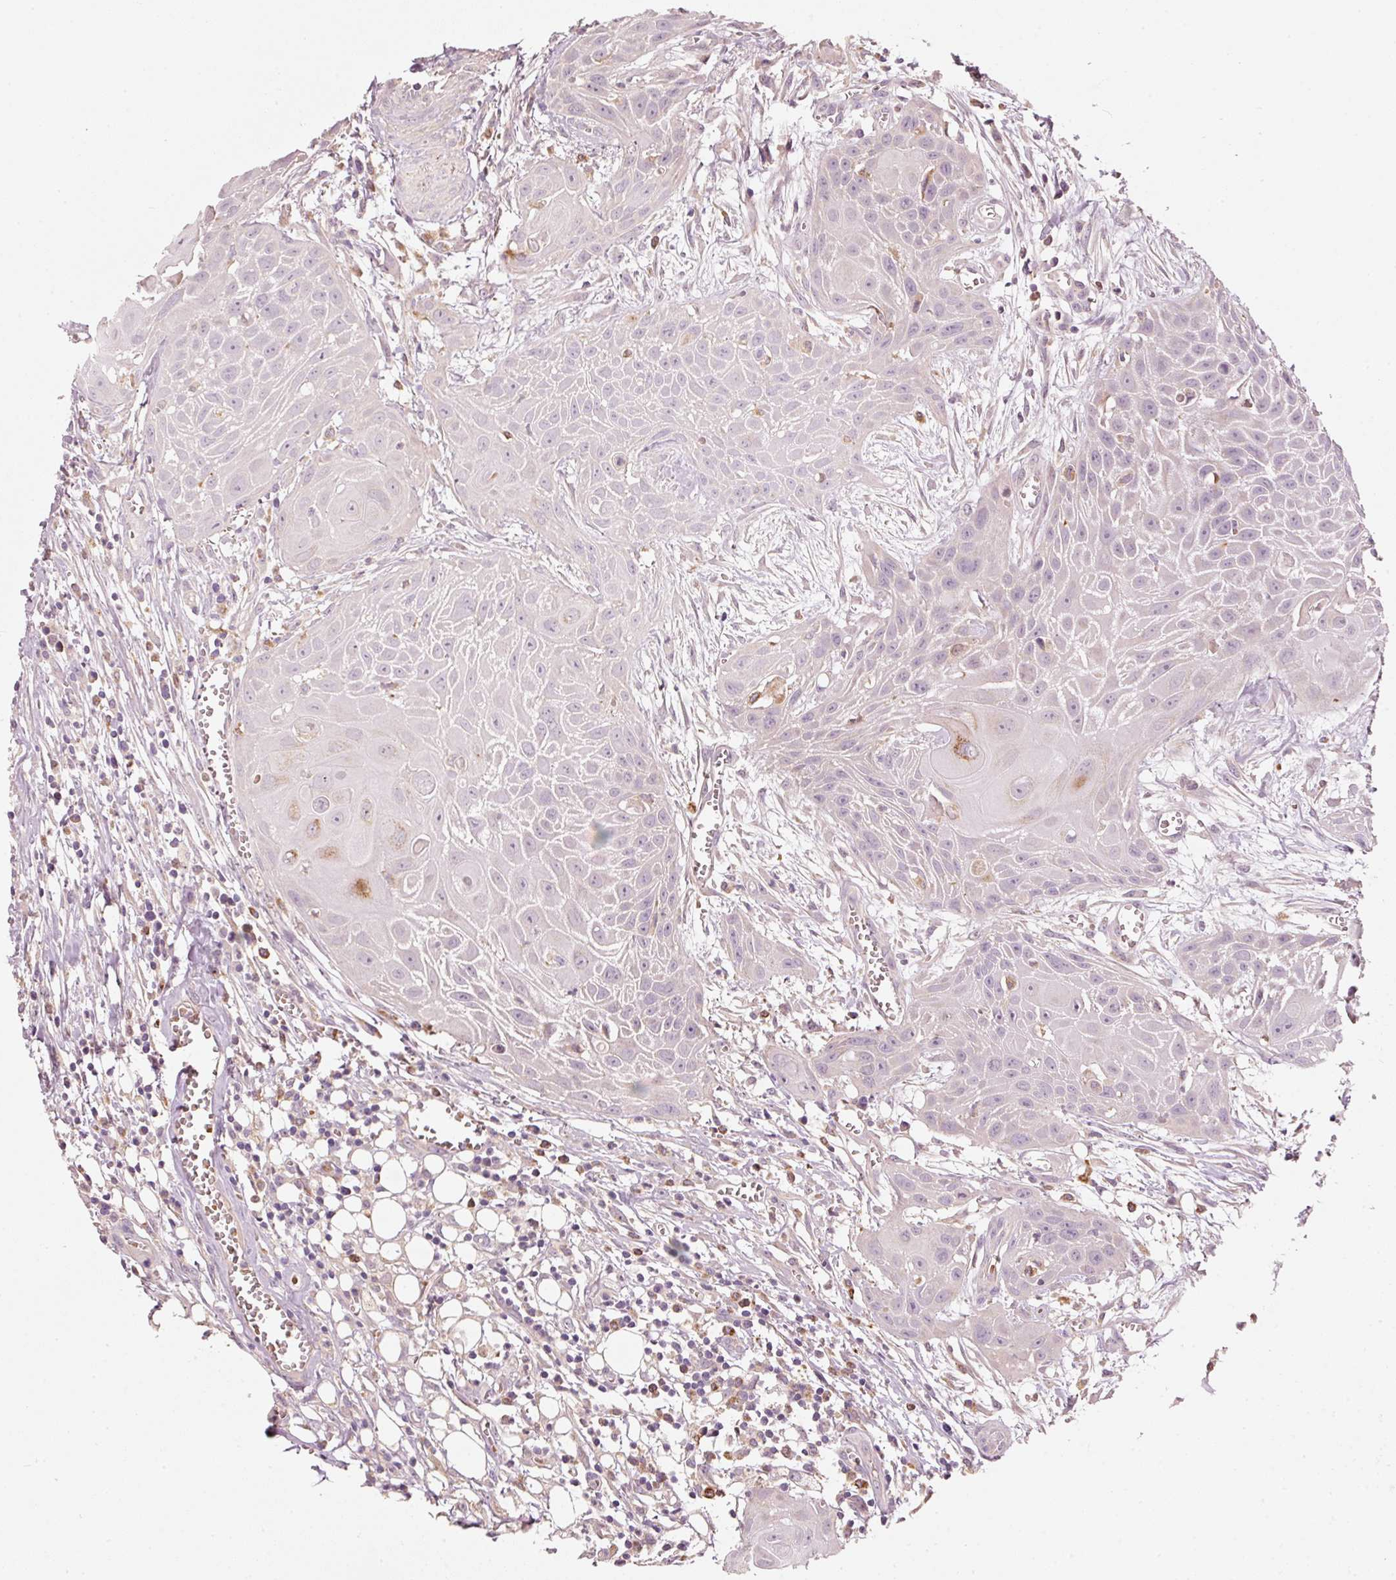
{"staining": {"intensity": "negative", "quantity": "none", "location": "none"}, "tissue": "head and neck cancer", "cell_type": "Tumor cells", "image_type": "cancer", "snomed": [{"axis": "morphology", "description": "Squamous cell carcinoma, NOS"}, {"axis": "topography", "description": "Lymph node"}, {"axis": "topography", "description": "Salivary gland"}, {"axis": "topography", "description": "Head-Neck"}], "caption": "Head and neck cancer was stained to show a protein in brown. There is no significant positivity in tumor cells.", "gene": "KLHL21", "patient": {"sex": "female", "age": 74}}